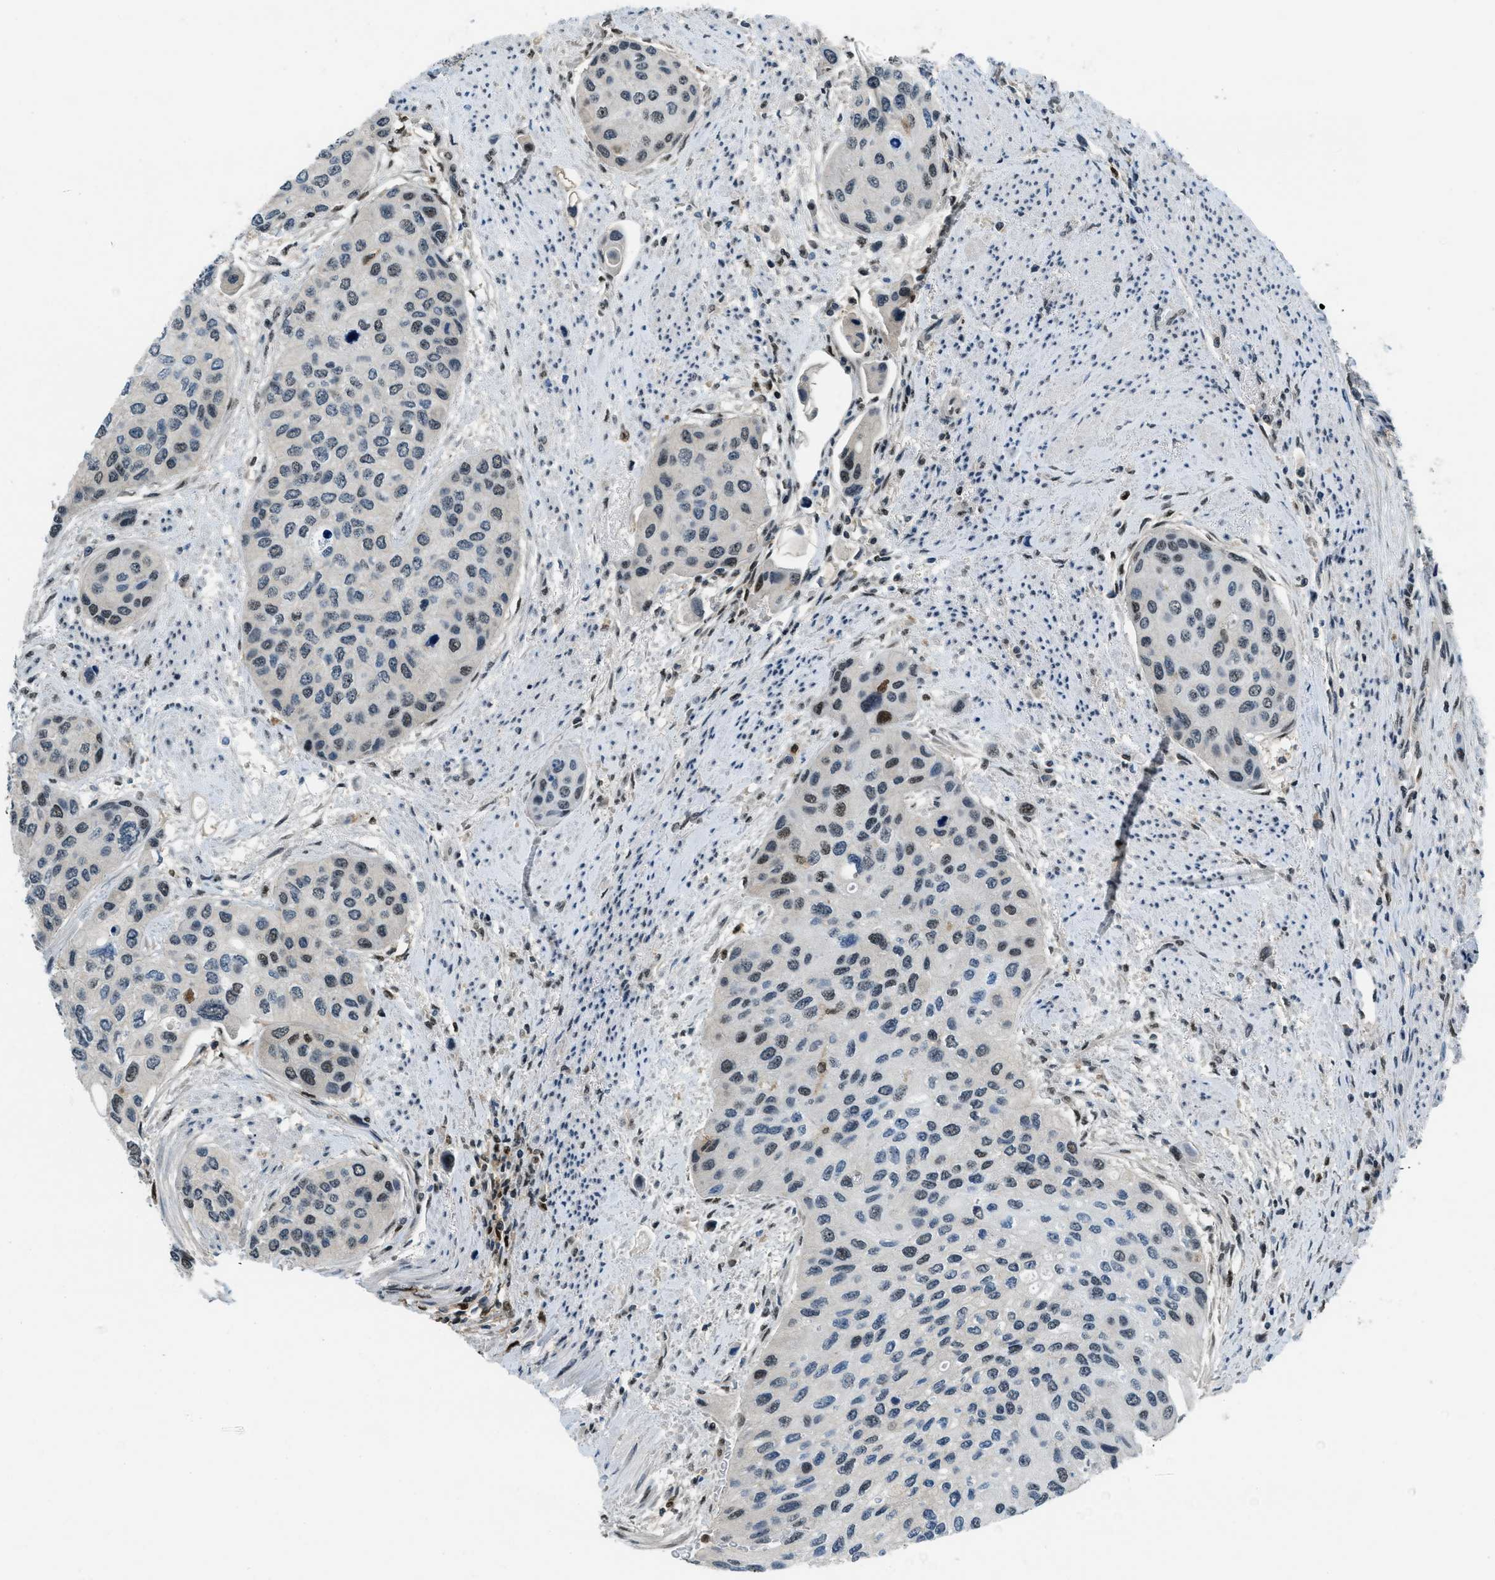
{"staining": {"intensity": "moderate", "quantity": "25%-75%", "location": "nuclear"}, "tissue": "urothelial cancer", "cell_type": "Tumor cells", "image_type": "cancer", "snomed": [{"axis": "morphology", "description": "Urothelial carcinoma, High grade"}, {"axis": "topography", "description": "Urinary bladder"}], "caption": "A photomicrograph of urothelial cancer stained for a protein demonstrates moderate nuclear brown staining in tumor cells.", "gene": "OGFR", "patient": {"sex": "female", "age": 56}}